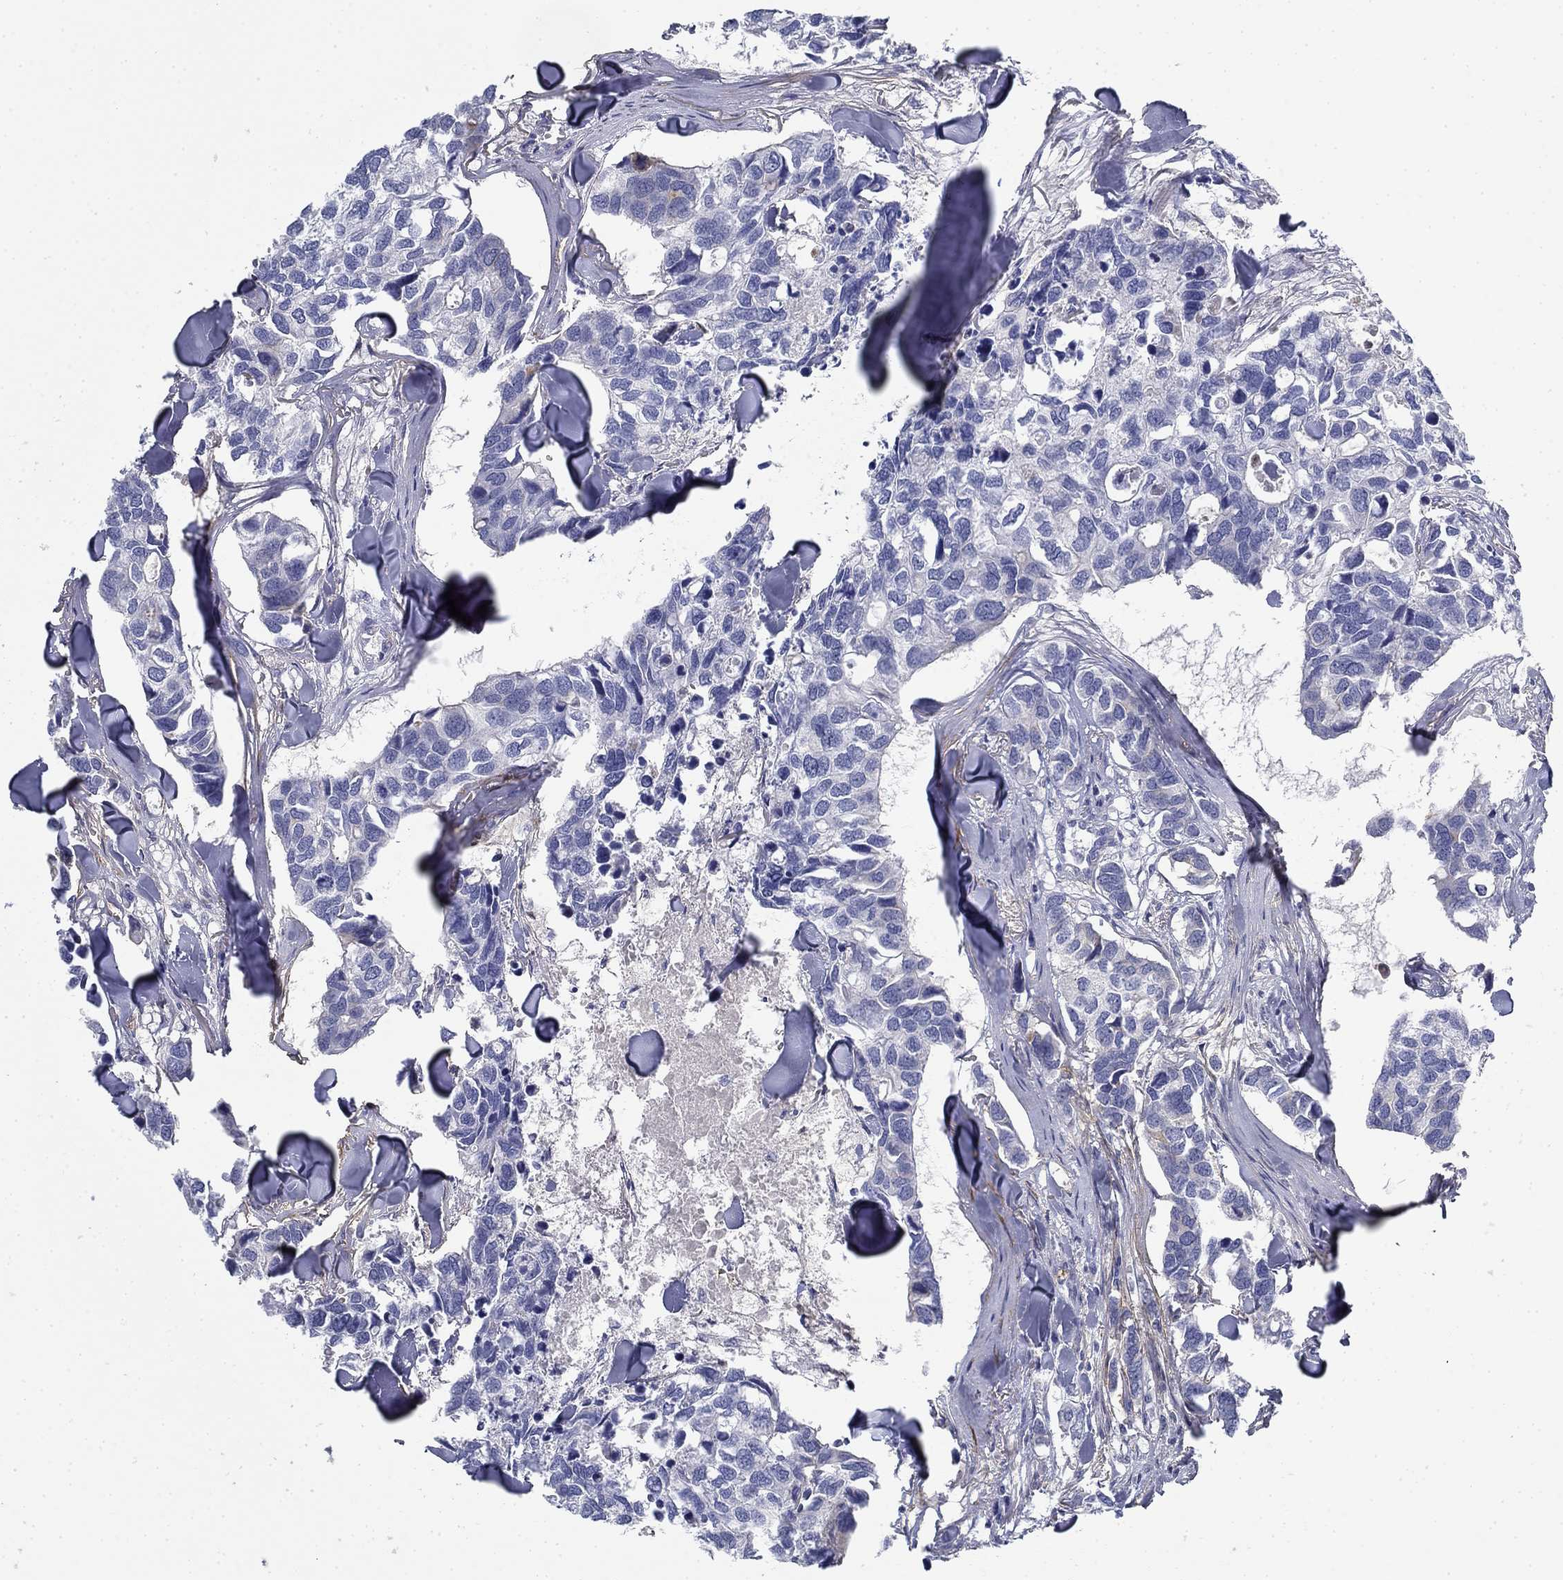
{"staining": {"intensity": "negative", "quantity": "none", "location": "none"}, "tissue": "breast cancer", "cell_type": "Tumor cells", "image_type": "cancer", "snomed": [{"axis": "morphology", "description": "Duct carcinoma"}, {"axis": "topography", "description": "Breast"}], "caption": "Photomicrograph shows no protein expression in tumor cells of invasive ductal carcinoma (breast) tissue.", "gene": "GPC1", "patient": {"sex": "female", "age": 83}}